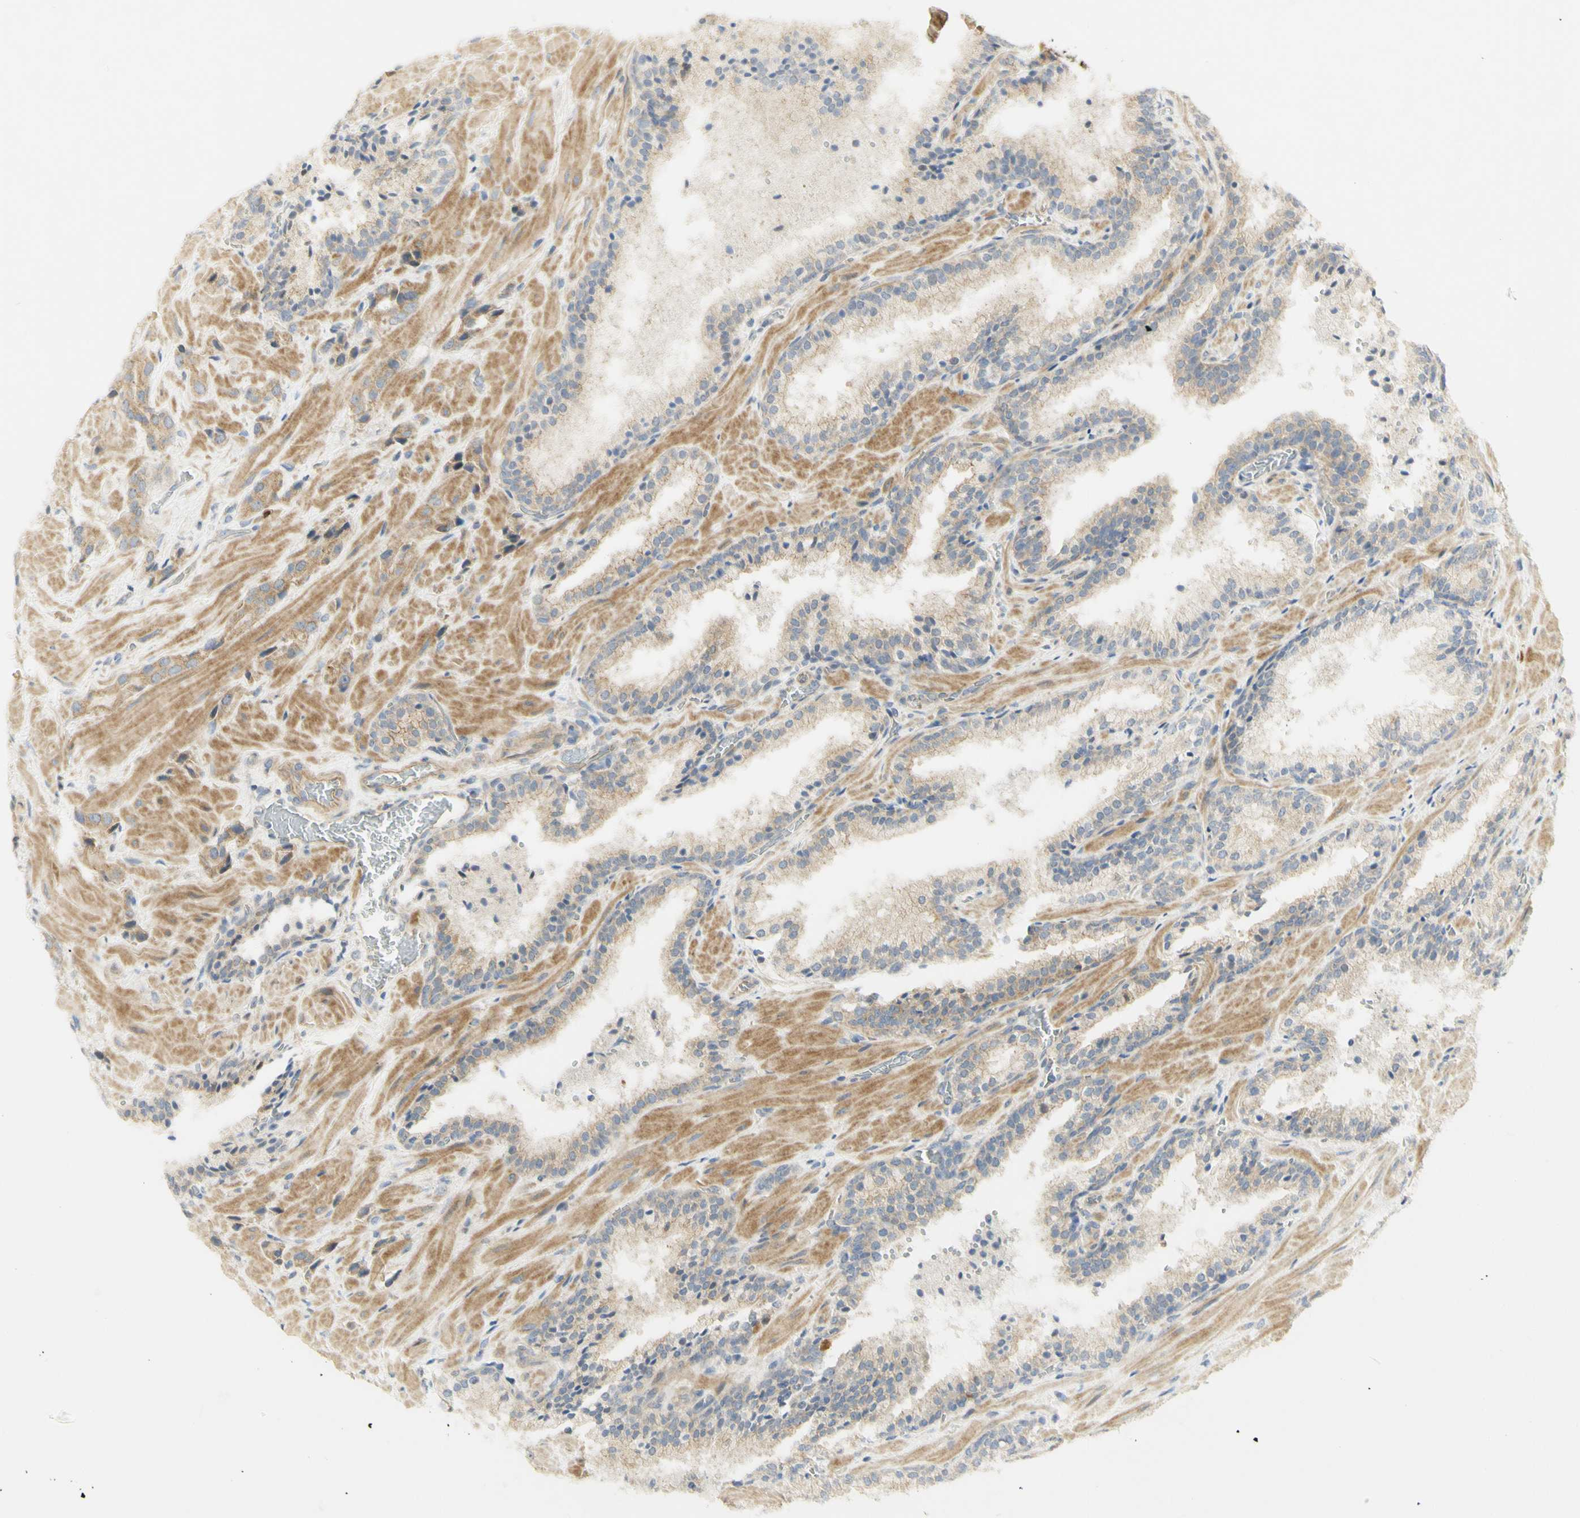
{"staining": {"intensity": "moderate", "quantity": ">75%", "location": "cytoplasmic/membranous"}, "tissue": "prostate cancer", "cell_type": "Tumor cells", "image_type": "cancer", "snomed": [{"axis": "morphology", "description": "Adenocarcinoma, High grade"}, {"axis": "topography", "description": "Prostate"}], "caption": "Prostate adenocarcinoma (high-grade) stained with DAB (3,3'-diaminobenzidine) immunohistochemistry demonstrates medium levels of moderate cytoplasmic/membranous positivity in approximately >75% of tumor cells.", "gene": "KIF11", "patient": {"sex": "male", "age": 64}}